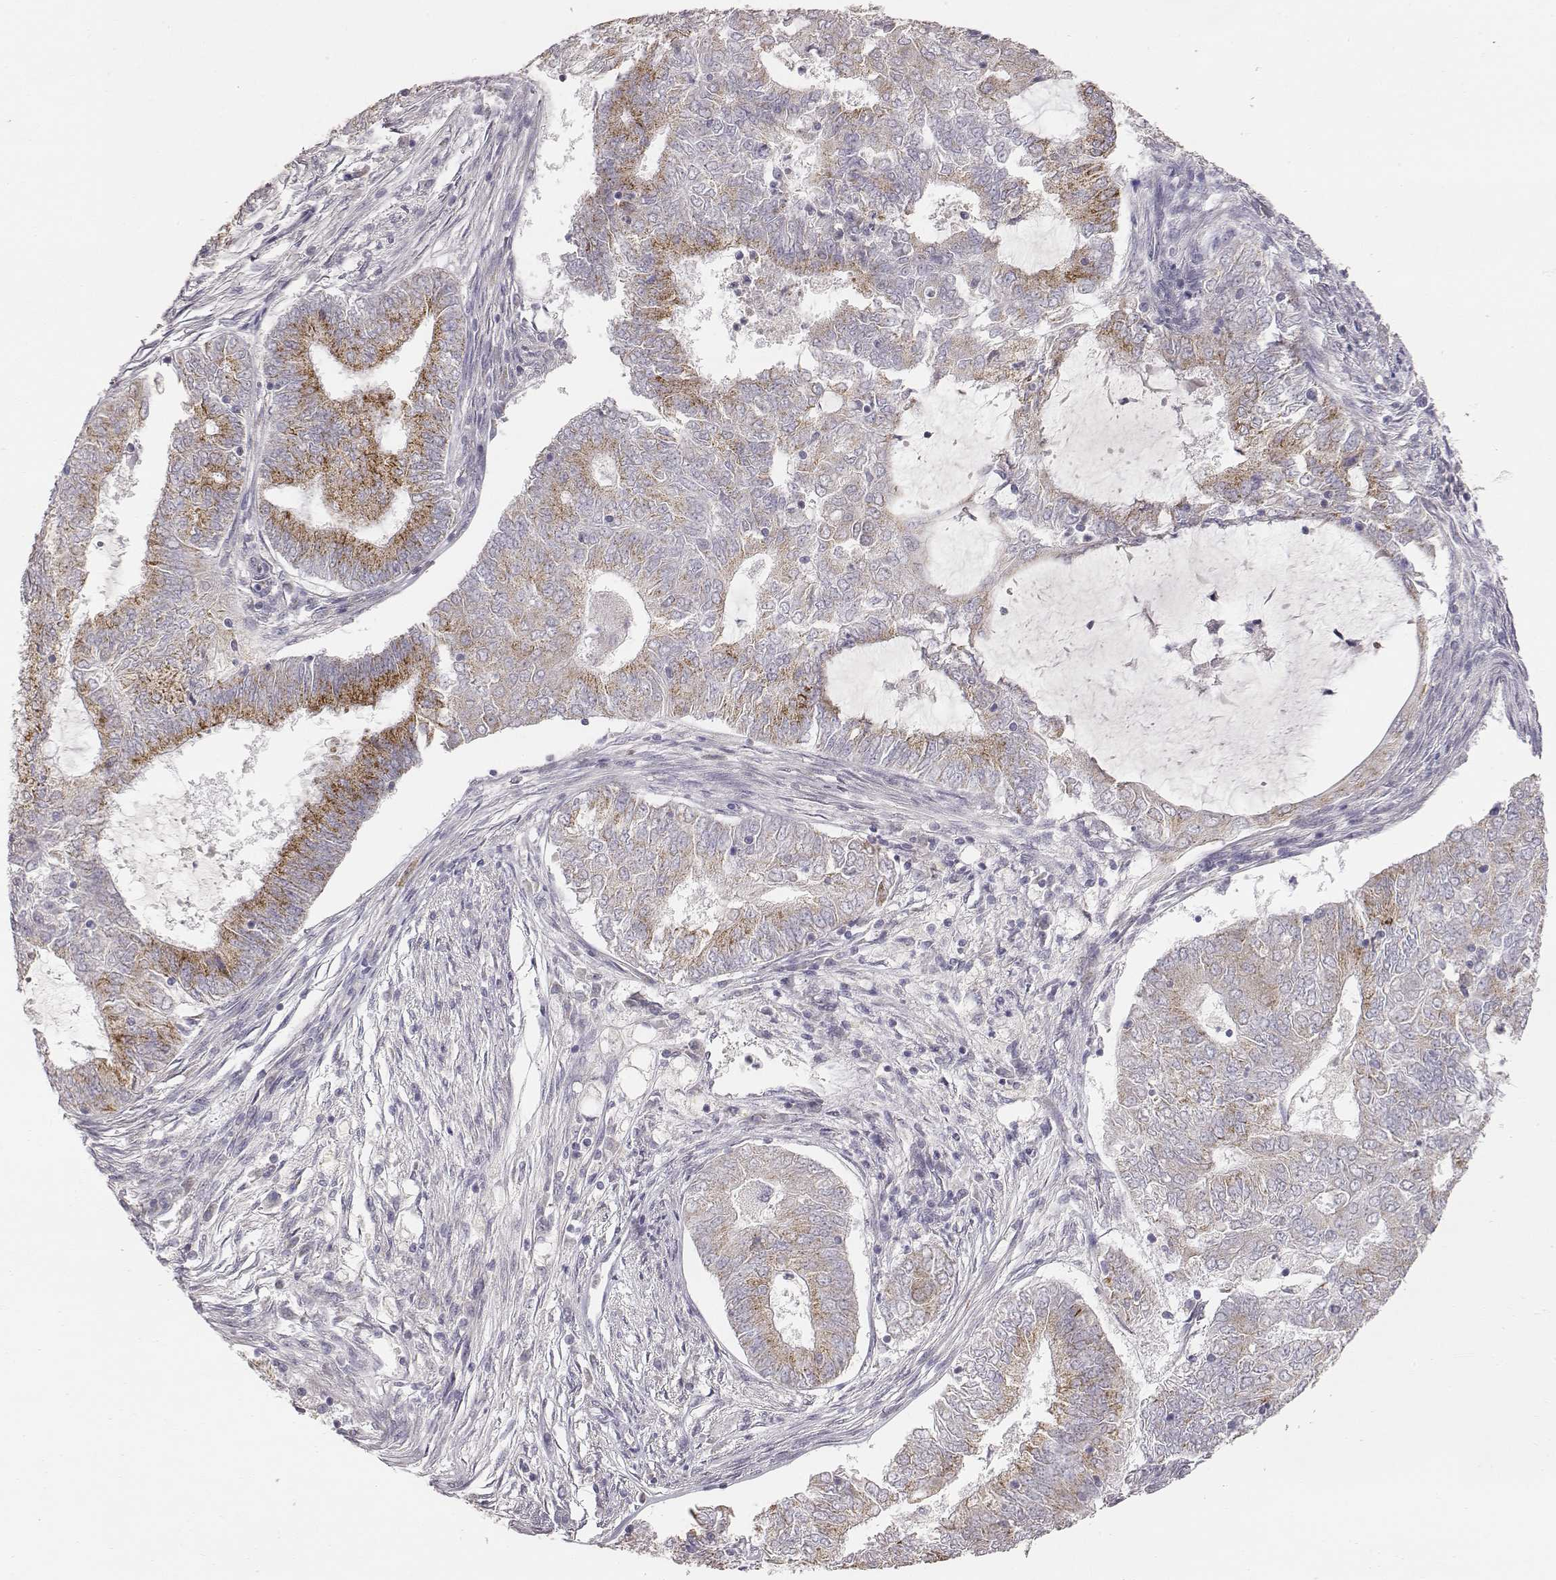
{"staining": {"intensity": "moderate", "quantity": "25%-75%", "location": "cytoplasmic/membranous"}, "tissue": "endometrial cancer", "cell_type": "Tumor cells", "image_type": "cancer", "snomed": [{"axis": "morphology", "description": "Adenocarcinoma, NOS"}, {"axis": "topography", "description": "Endometrium"}], "caption": "Tumor cells demonstrate medium levels of moderate cytoplasmic/membranous expression in approximately 25%-75% of cells in human endometrial cancer.", "gene": "ABCD3", "patient": {"sex": "female", "age": 62}}